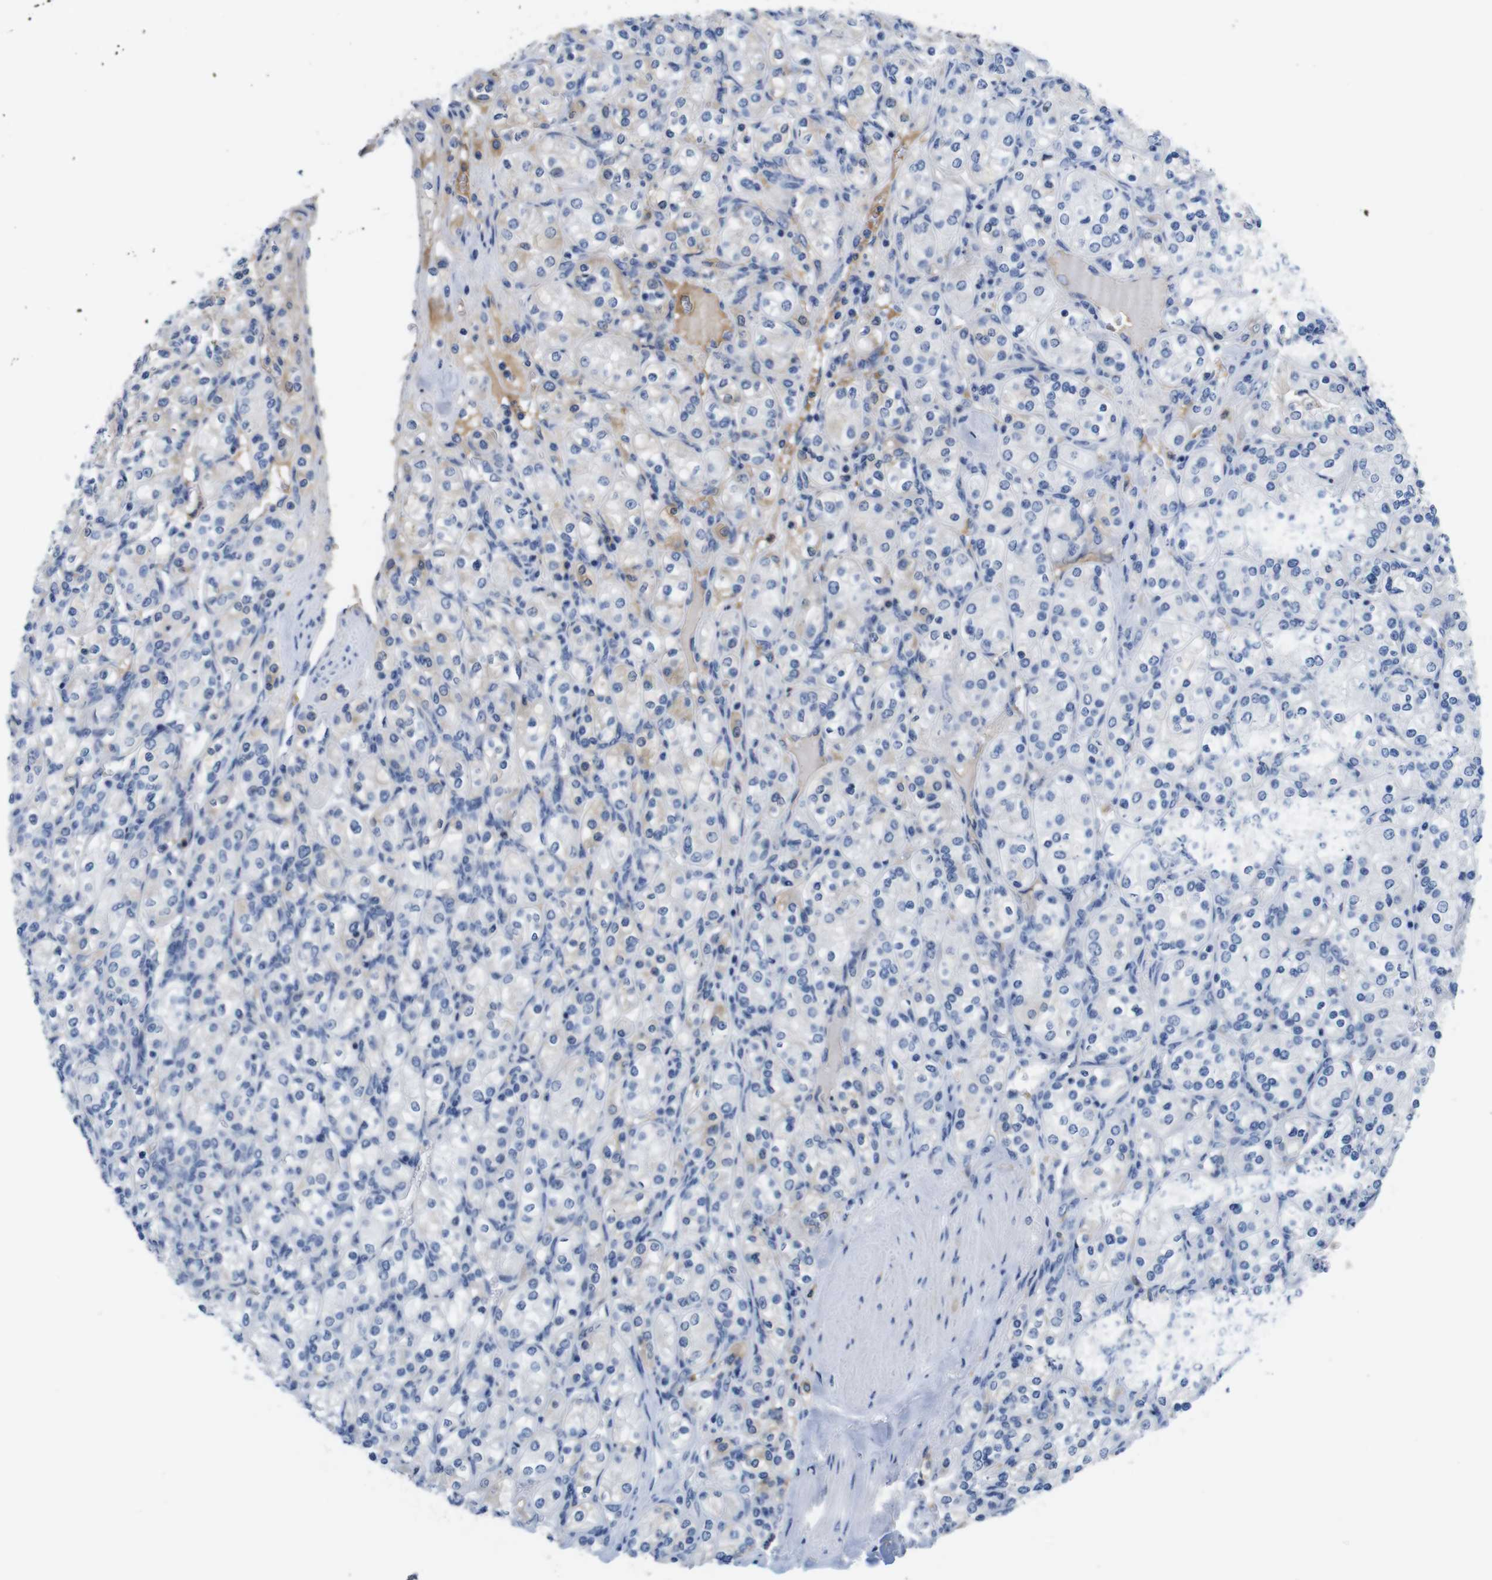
{"staining": {"intensity": "negative", "quantity": "none", "location": "none"}, "tissue": "renal cancer", "cell_type": "Tumor cells", "image_type": "cancer", "snomed": [{"axis": "morphology", "description": "Adenocarcinoma, NOS"}, {"axis": "topography", "description": "Kidney"}], "caption": "The IHC image has no significant staining in tumor cells of renal adenocarcinoma tissue. Brightfield microscopy of immunohistochemistry (IHC) stained with DAB (3,3'-diaminobenzidine) (brown) and hematoxylin (blue), captured at high magnification.", "gene": "C1RL", "patient": {"sex": "male", "age": 77}}